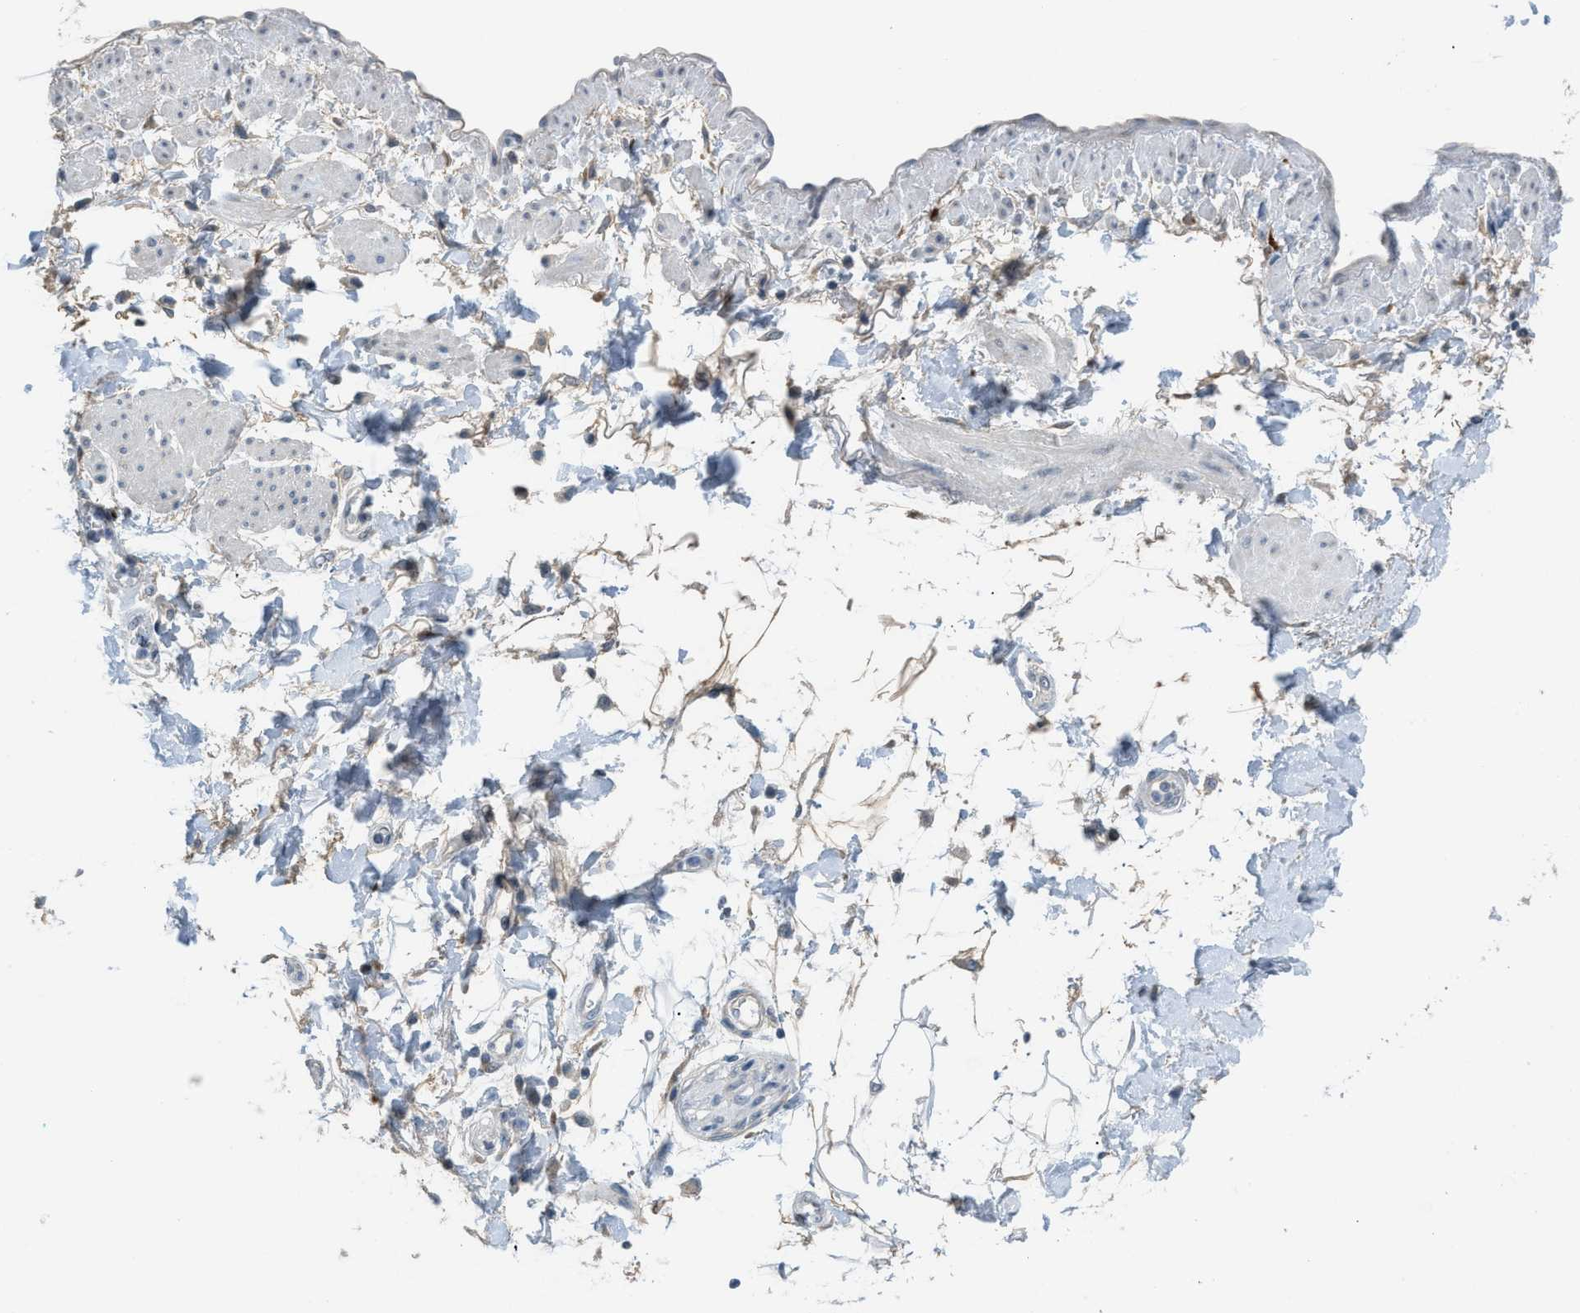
{"staining": {"intensity": "negative", "quantity": "none", "location": "none"}, "tissue": "adipose tissue", "cell_type": "Adipocytes", "image_type": "normal", "snomed": [{"axis": "morphology", "description": "Normal tissue, NOS"}, {"axis": "morphology", "description": "Adenocarcinoma, NOS"}, {"axis": "topography", "description": "Duodenum"}, {"axis": "topography", "description": "Peripheral nerve tissue"}], "caption": "IHC micrograph of normal human adipose tissue stained for a protein (brown), which exhibits no positivity in adipocytes.", "gene": "TMEM154", "patient": {"sex": "female", "age": 60}}